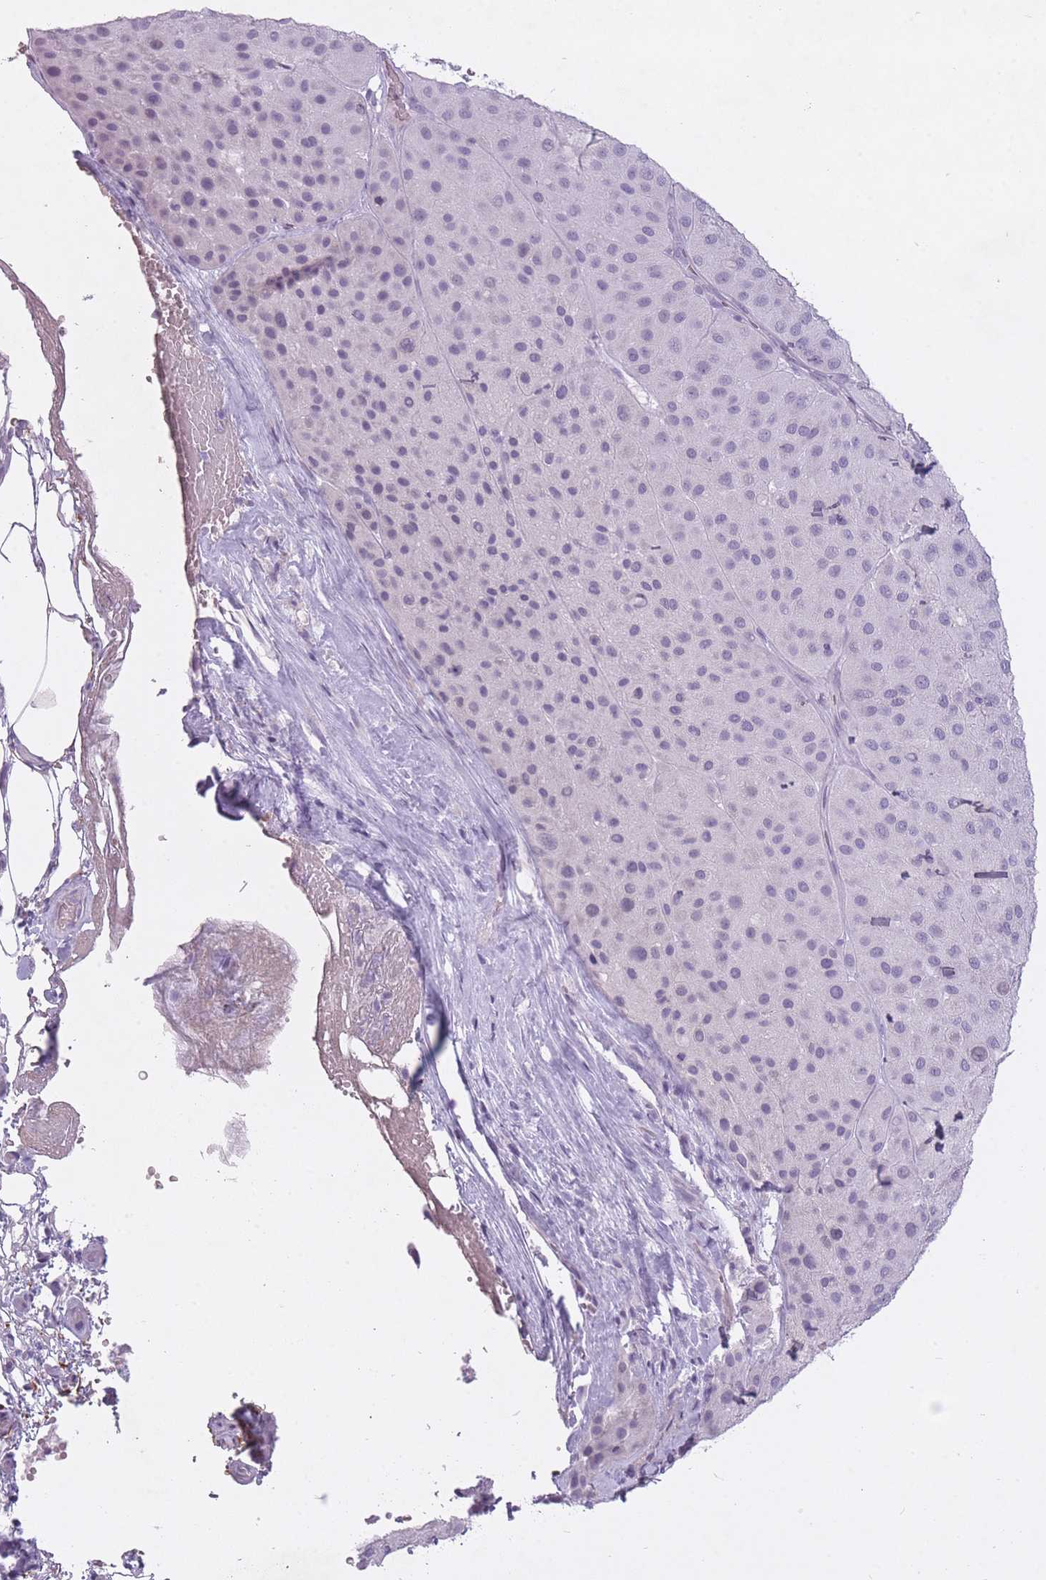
{"staining": {"intensity": "negative", "quantity": "none", "location": "none"}, "tissue": "melanoma", "cell_type": "Tumor cells", "image_type": "cancer", "snomed": [{"axis": "morphology", "description": "Malignant melanoma, Metastatic site"}, {"axis": "topography", "description": "Smooth muscle"}], "caption": "Melanoma was stained to show a protein in brown. There is no significant expression in tumor cells.", "gene": "RFX4", "patient": {"sex": "male", "age": 41}}